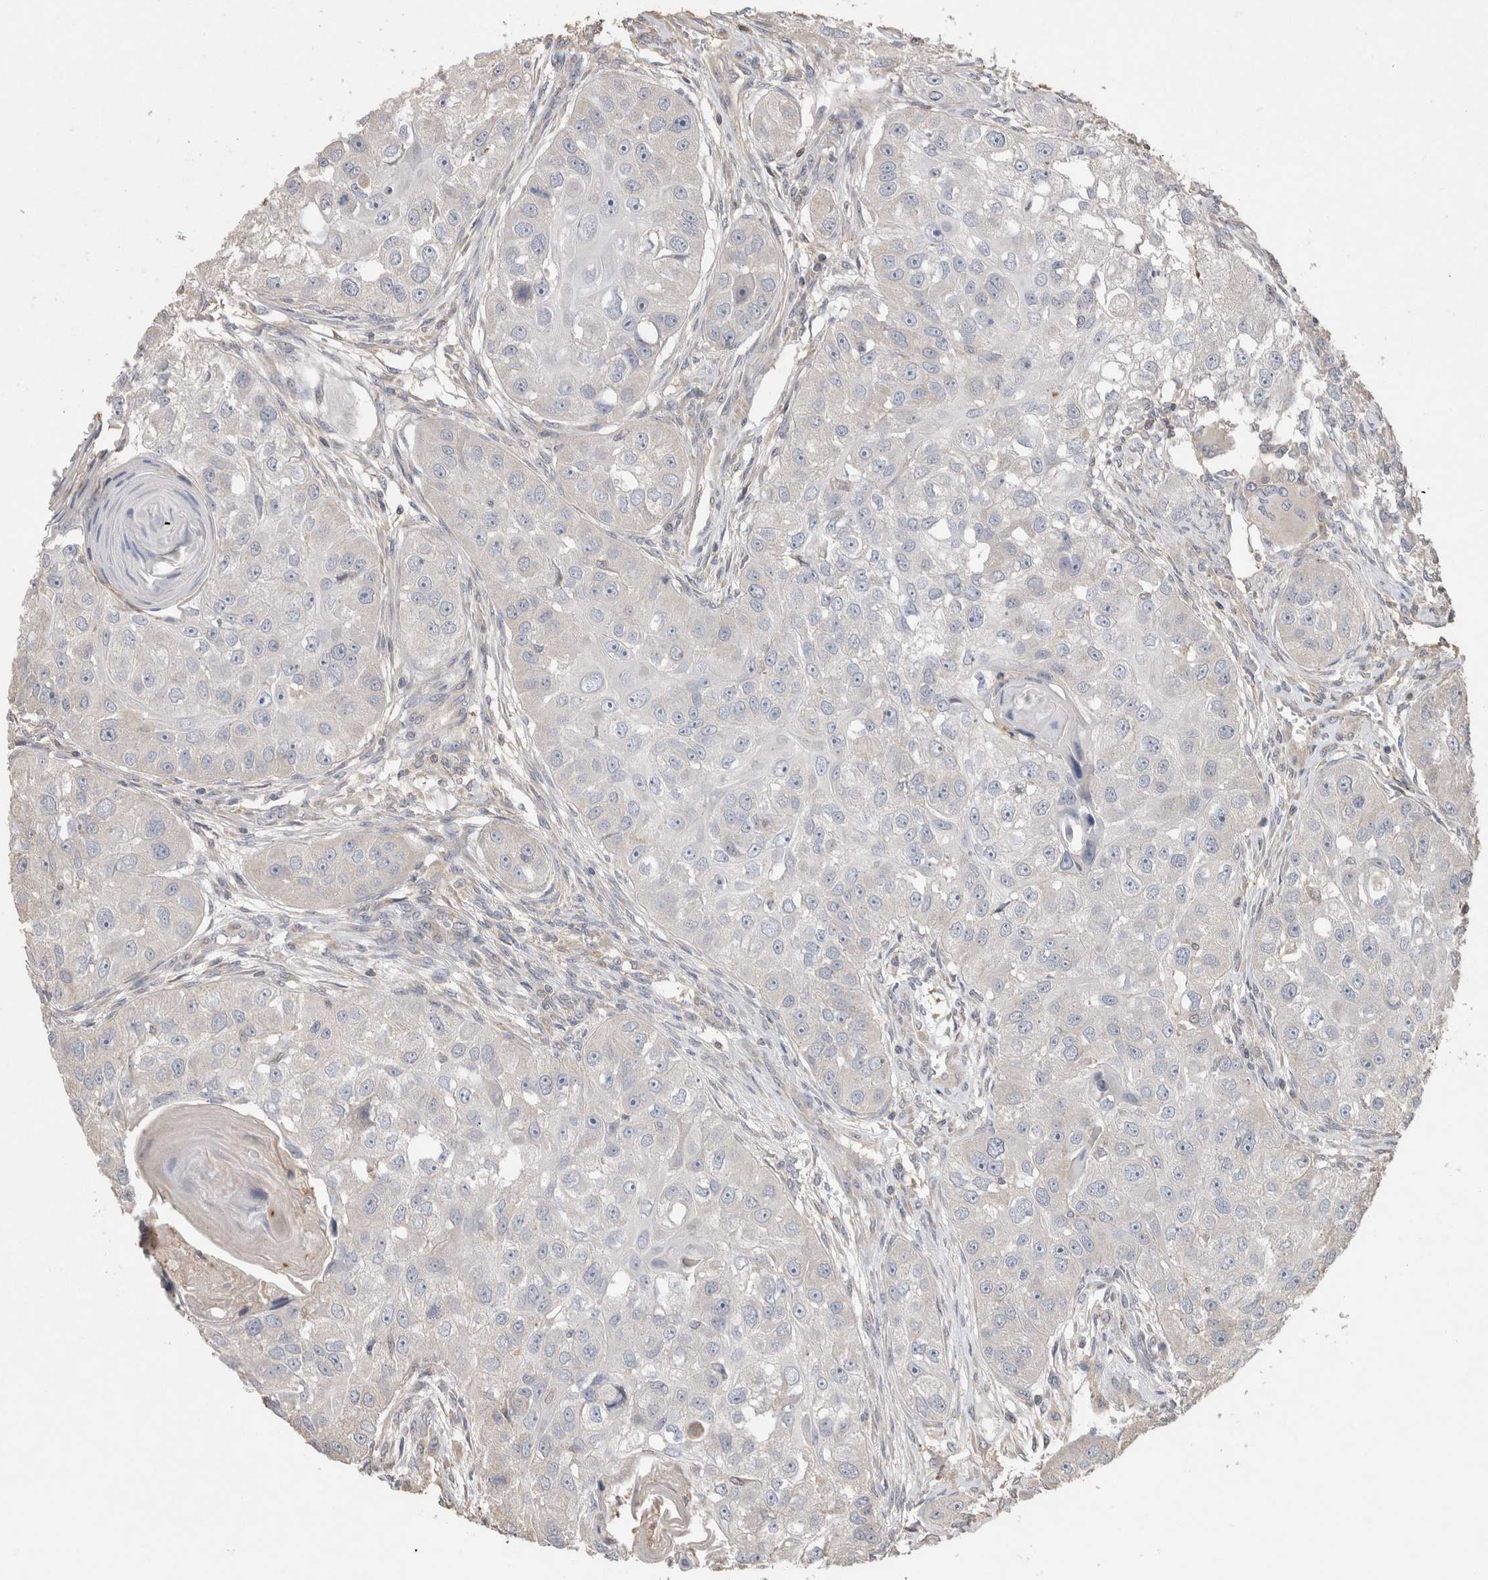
{"staining": {"intensity": "negative", "quantity": "none", "location": "none"}, "tissue": "head and neck cancer", "cell_type": "Tumor cells", "image_type": "cancer", "snomed": [{"axis": "morphology", "description": "Normal tissue, NOS"}, {"axis": "morphology", "description": "Squamous cell carcinoma, NOS"}, {"axis": "topography", "description": "Skeletal muscle"}, {"axis": "topography", "description": "Head-Neck"}], "caption": "IHC photomicrograph of neoplastic tissue: head and neck squamous cell carcinoma stained with DAB reveals no significant protein staining in tumor cells. (DAB immunohistochemistry (IHC), high magnification).", "gene": "TRIM5", "patient": {"sex": "male", "age": 51}}